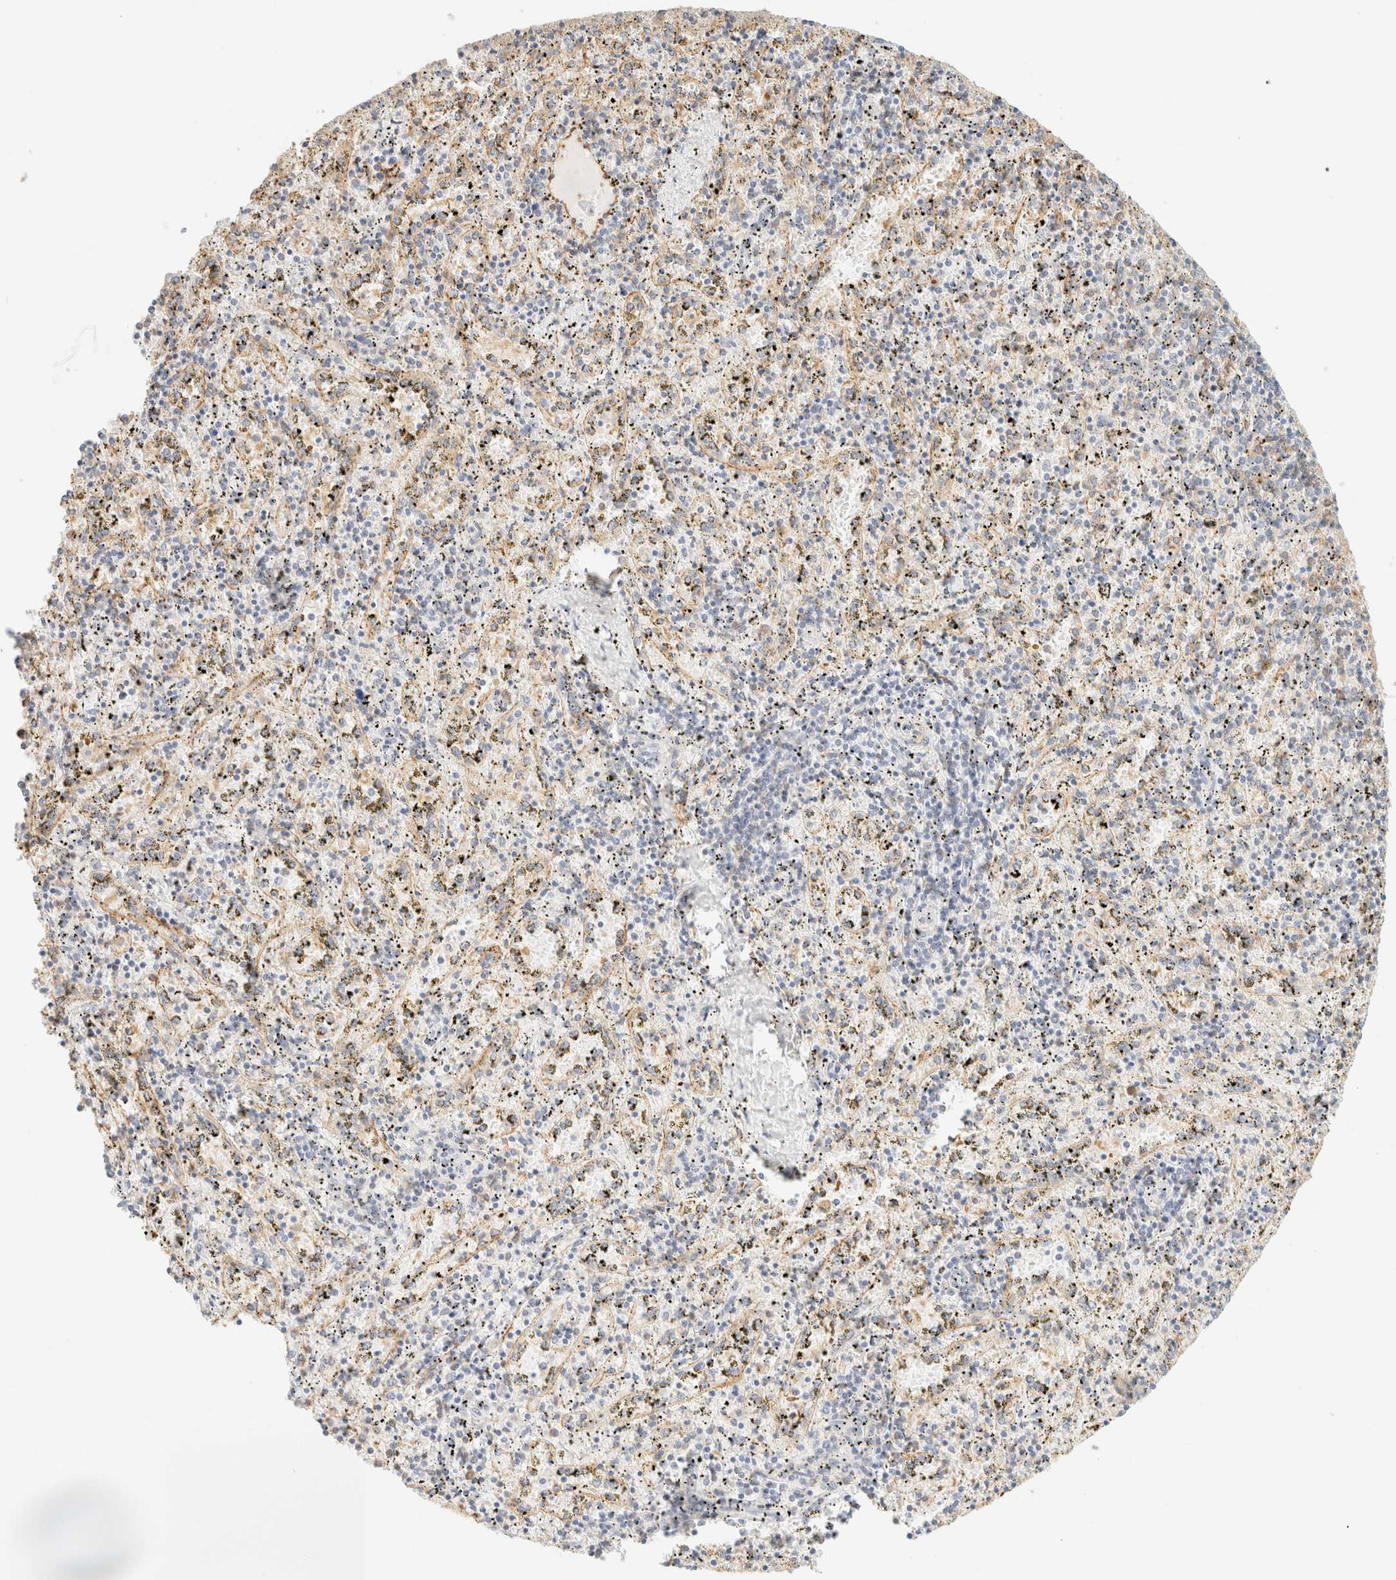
{"staining": {"intensity": "weak", "quantity": "<25%", "location": "cytoplasmic/membranous"}, "tissue": "spleen", "cell_type": "Cells in red pulp", "image_type": "normal", "snomed": [{"axis": "morphology", "description": "Normal tissue, NOS"}, {"axis": "topography", "description": "Spleen"}], "caption": "Spleen stained for a protein using immunohistochemistry reveals no expression cells in red pulp.", "gene": "OTOP2", "patient": {"sex": "male", "age": 11}}